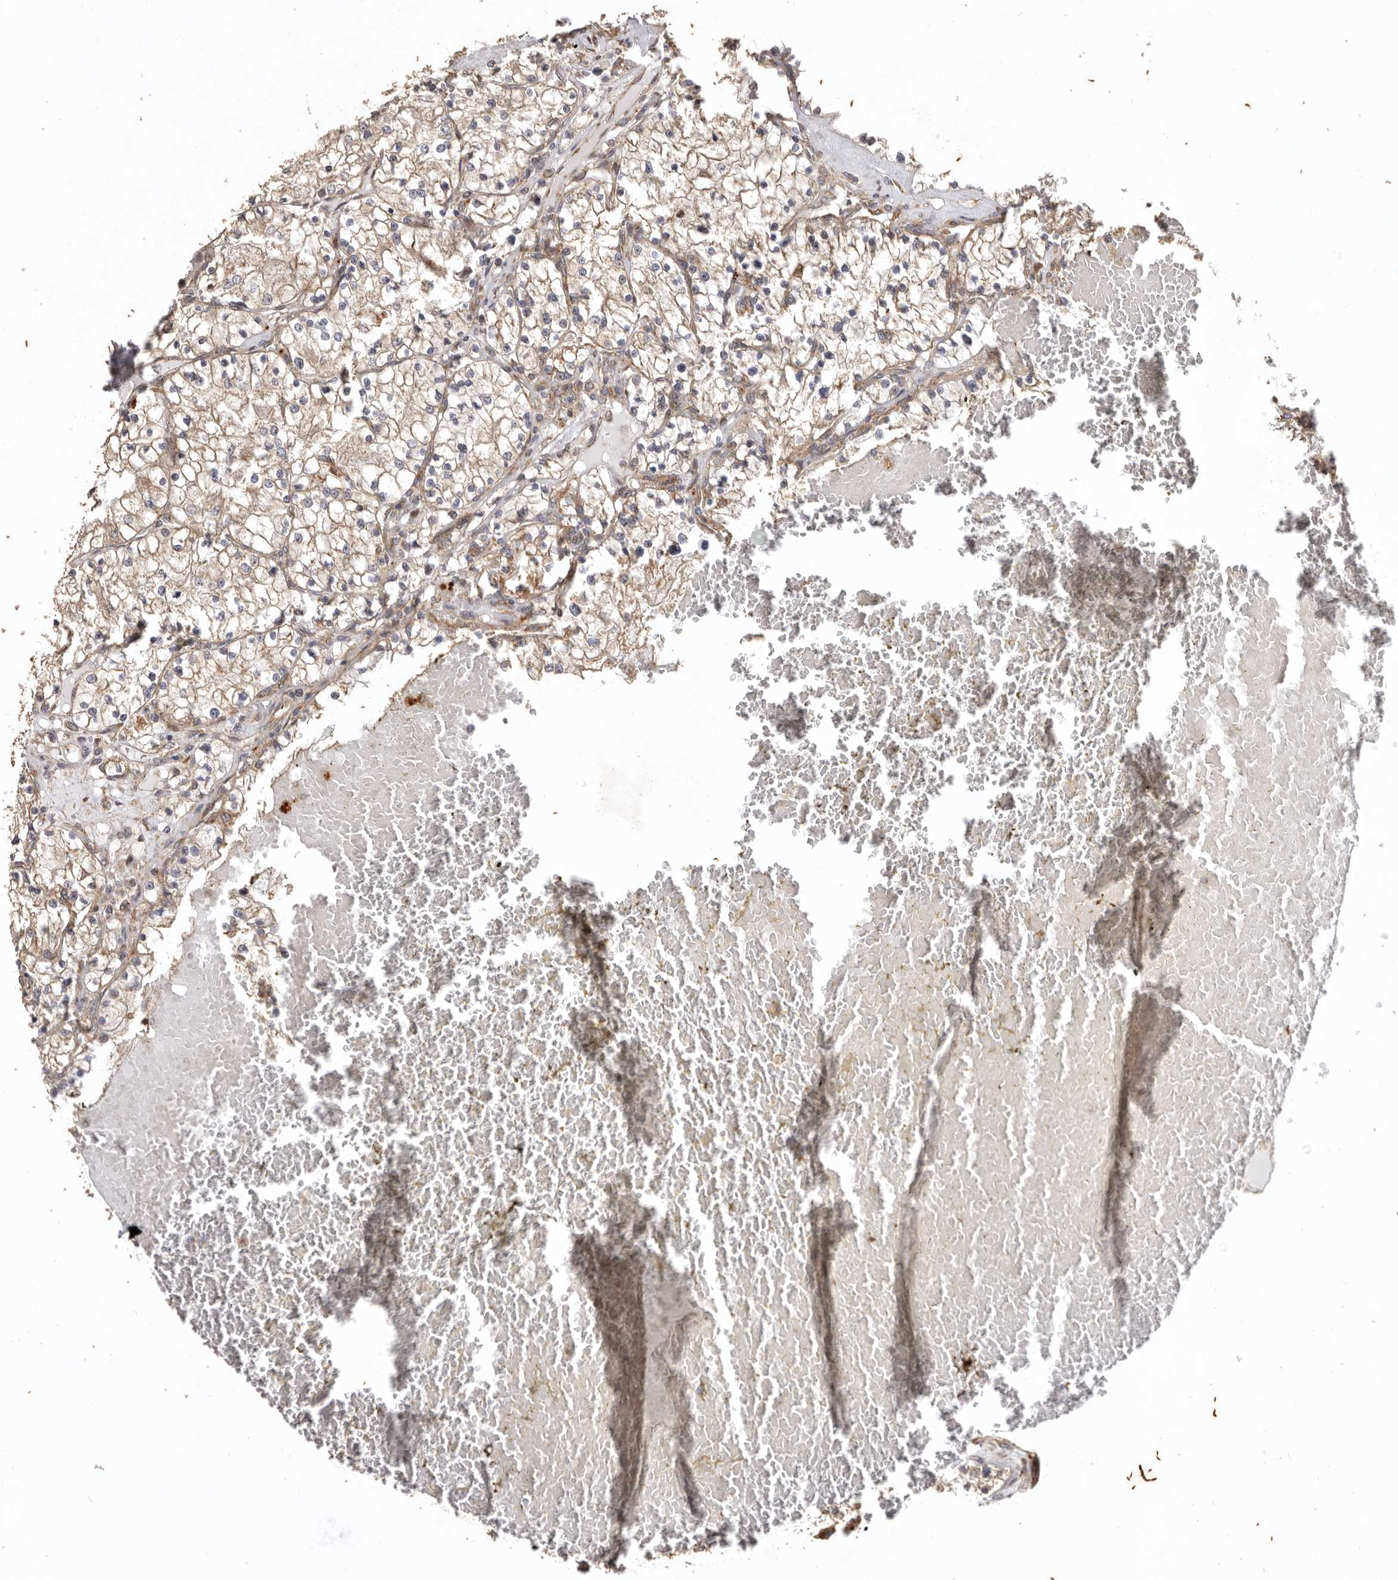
{"staining": {"intensity": "moderate", "quantity": ">75%", "location": "cytoplasmic/membranous"}, "tissue": "renal cancer", "cell_type": "Tumor cells", "image_type": "cancer", "snomed": [{"axis": "morphology", "description": "Normal tissue, NOS"}, {"axis": "morphology", "description": "Adenocarcinoma, NOS"}, {"axis": "topography", "description": "Kidney"}], "caption": "Protein staining shows moderate cytoplasmic/membranous expression in approximately >75% of tumor cells in renal cancer (adenocarcinoma). (DAB IHC, brown staining for protein, blue staining for nuclei).", "gene": "MRPS10", "patient": {"sex": "male", "age": 68}}